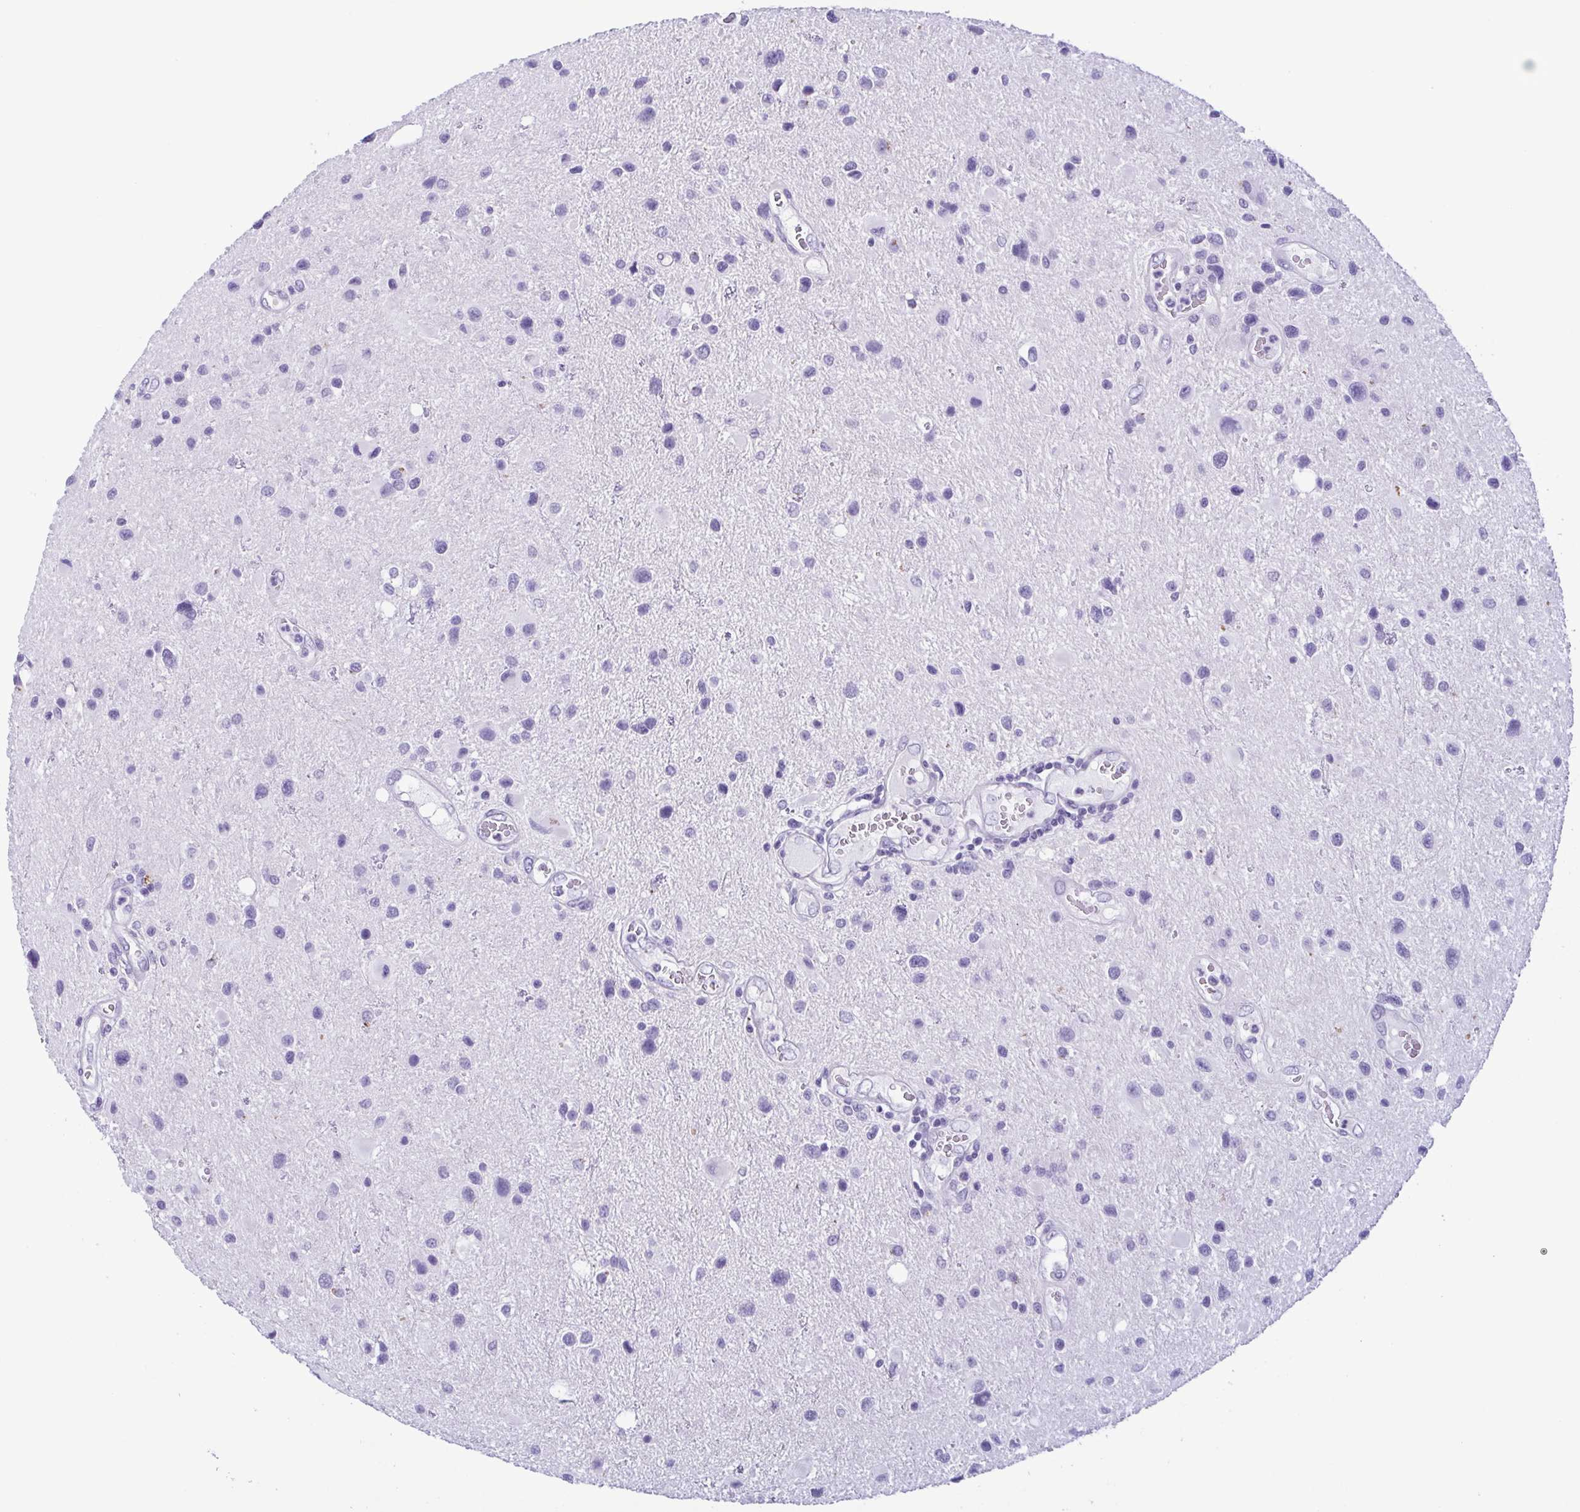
{"staining": {"intensity": "negative", "quantity": "none", "location": "none"}, "tissue": "glioma", "cell_type": "Tumor cells", "image_type": "cancer", "snomed": [{"axis": "morphology", "description": "Glioma, malignant, Low grade"}, {"axis": "topography", "description": "Brain"}], "caption": "IHC histopathology image of malignant glioma (low-grade) stained for a protein (brown), which exhibits no expression in tumor cells. (DAB (3,3'-diaminobenzidine) immunohistochemistry, high magnification).", "gene": "LTF", "patient": {"sex": "female", "age": 32}}